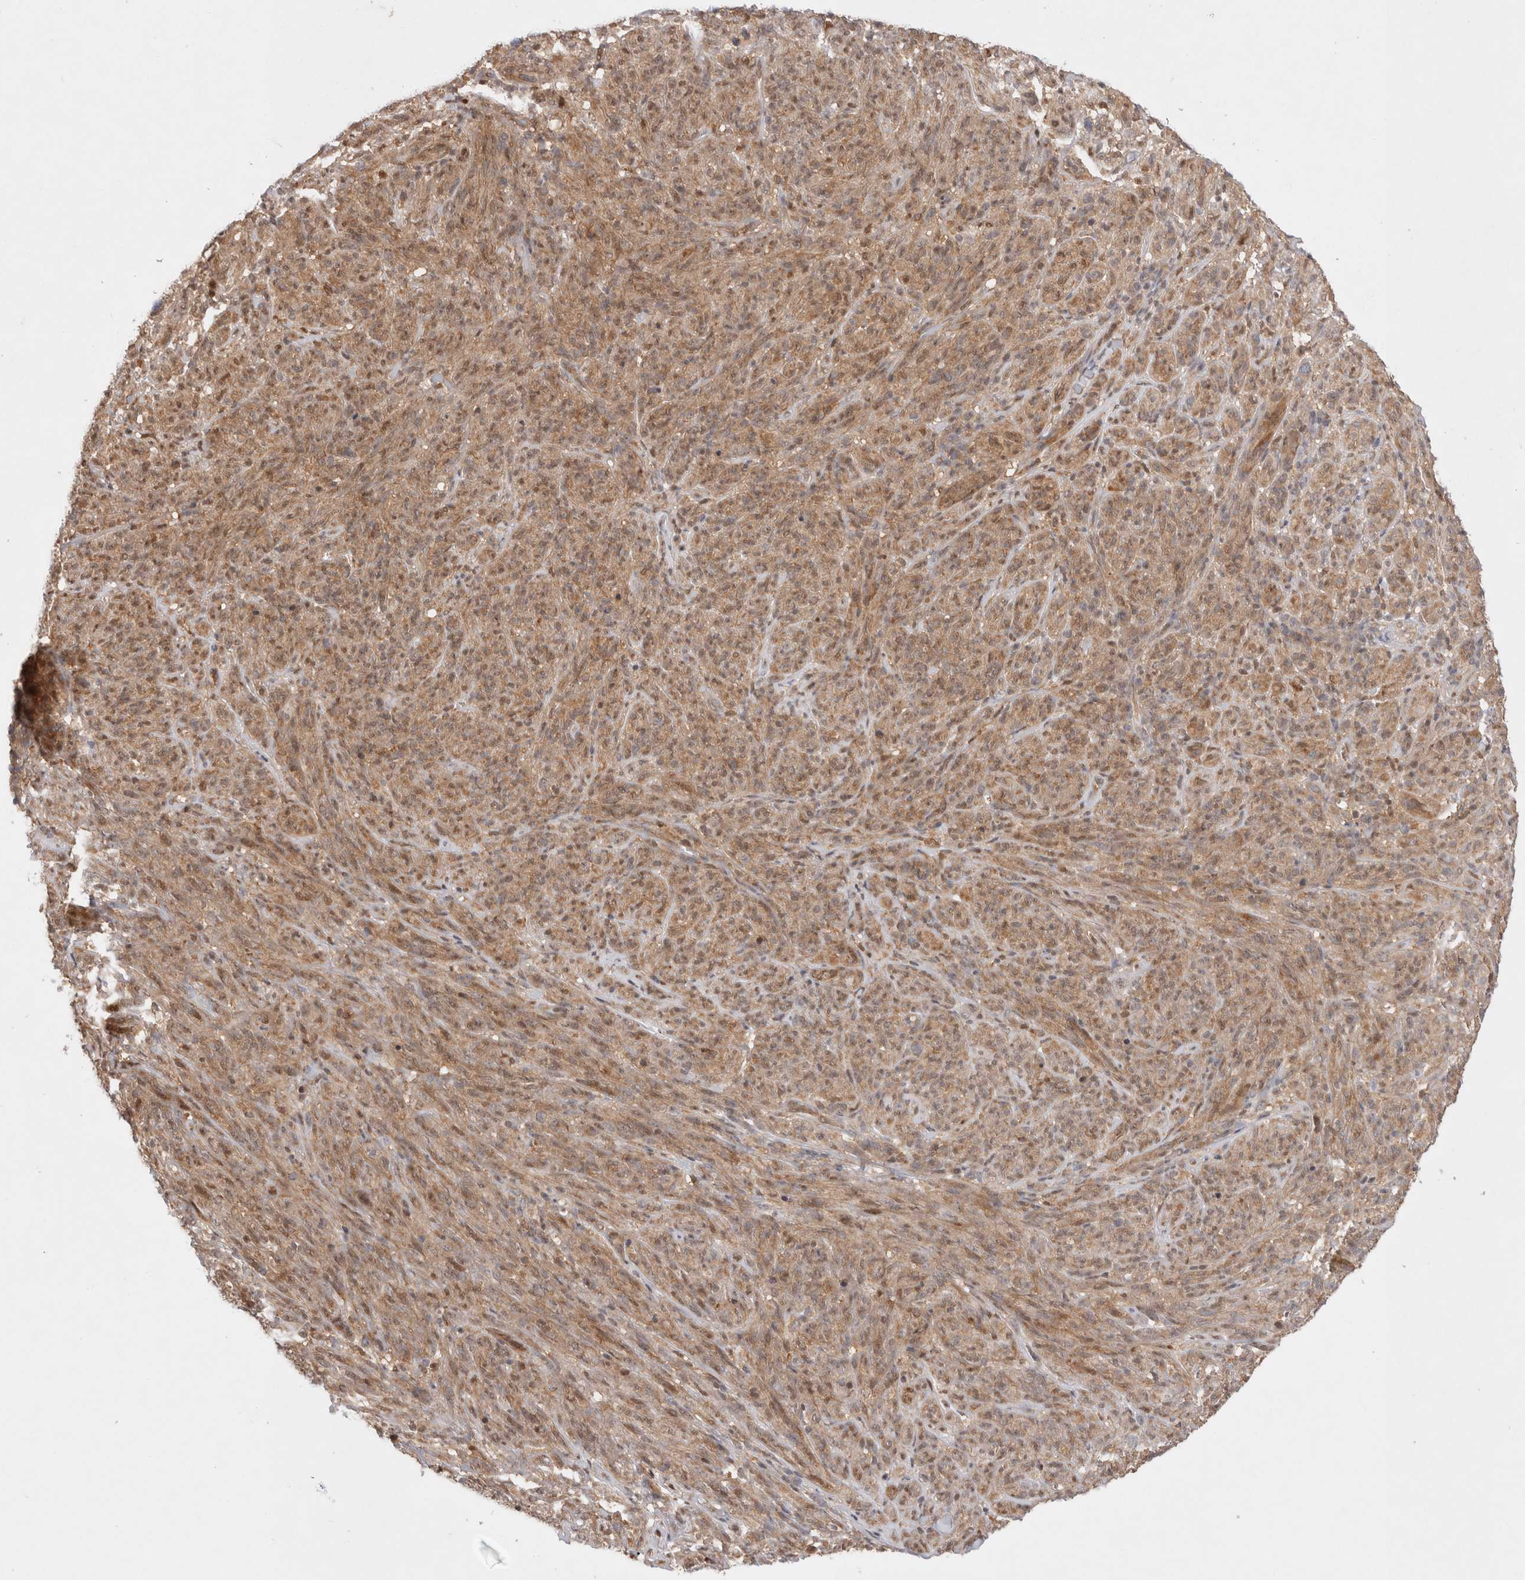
{"staining": {"intensity": "moderate", "quantity": ">75%", "location": "cytoplasmic/membranous"}, "tissue": "melanoma", "cell_type": "Tumor cells", "image_type": "cancer", "snomed": [{"axis": "morphology", "description": "Malignant melanoma, NOS"}, {"axis": "topography", "description": "Skin of head"}], "caption": "The micrograph reveals immunohistochemical staining of malignant melanoma. There is moderate cytoplasmic/membranous expression is appreciated in about >75% of tumor cells.", "gene": "HTT", "patient": {"sex": "male", "age": 96}}